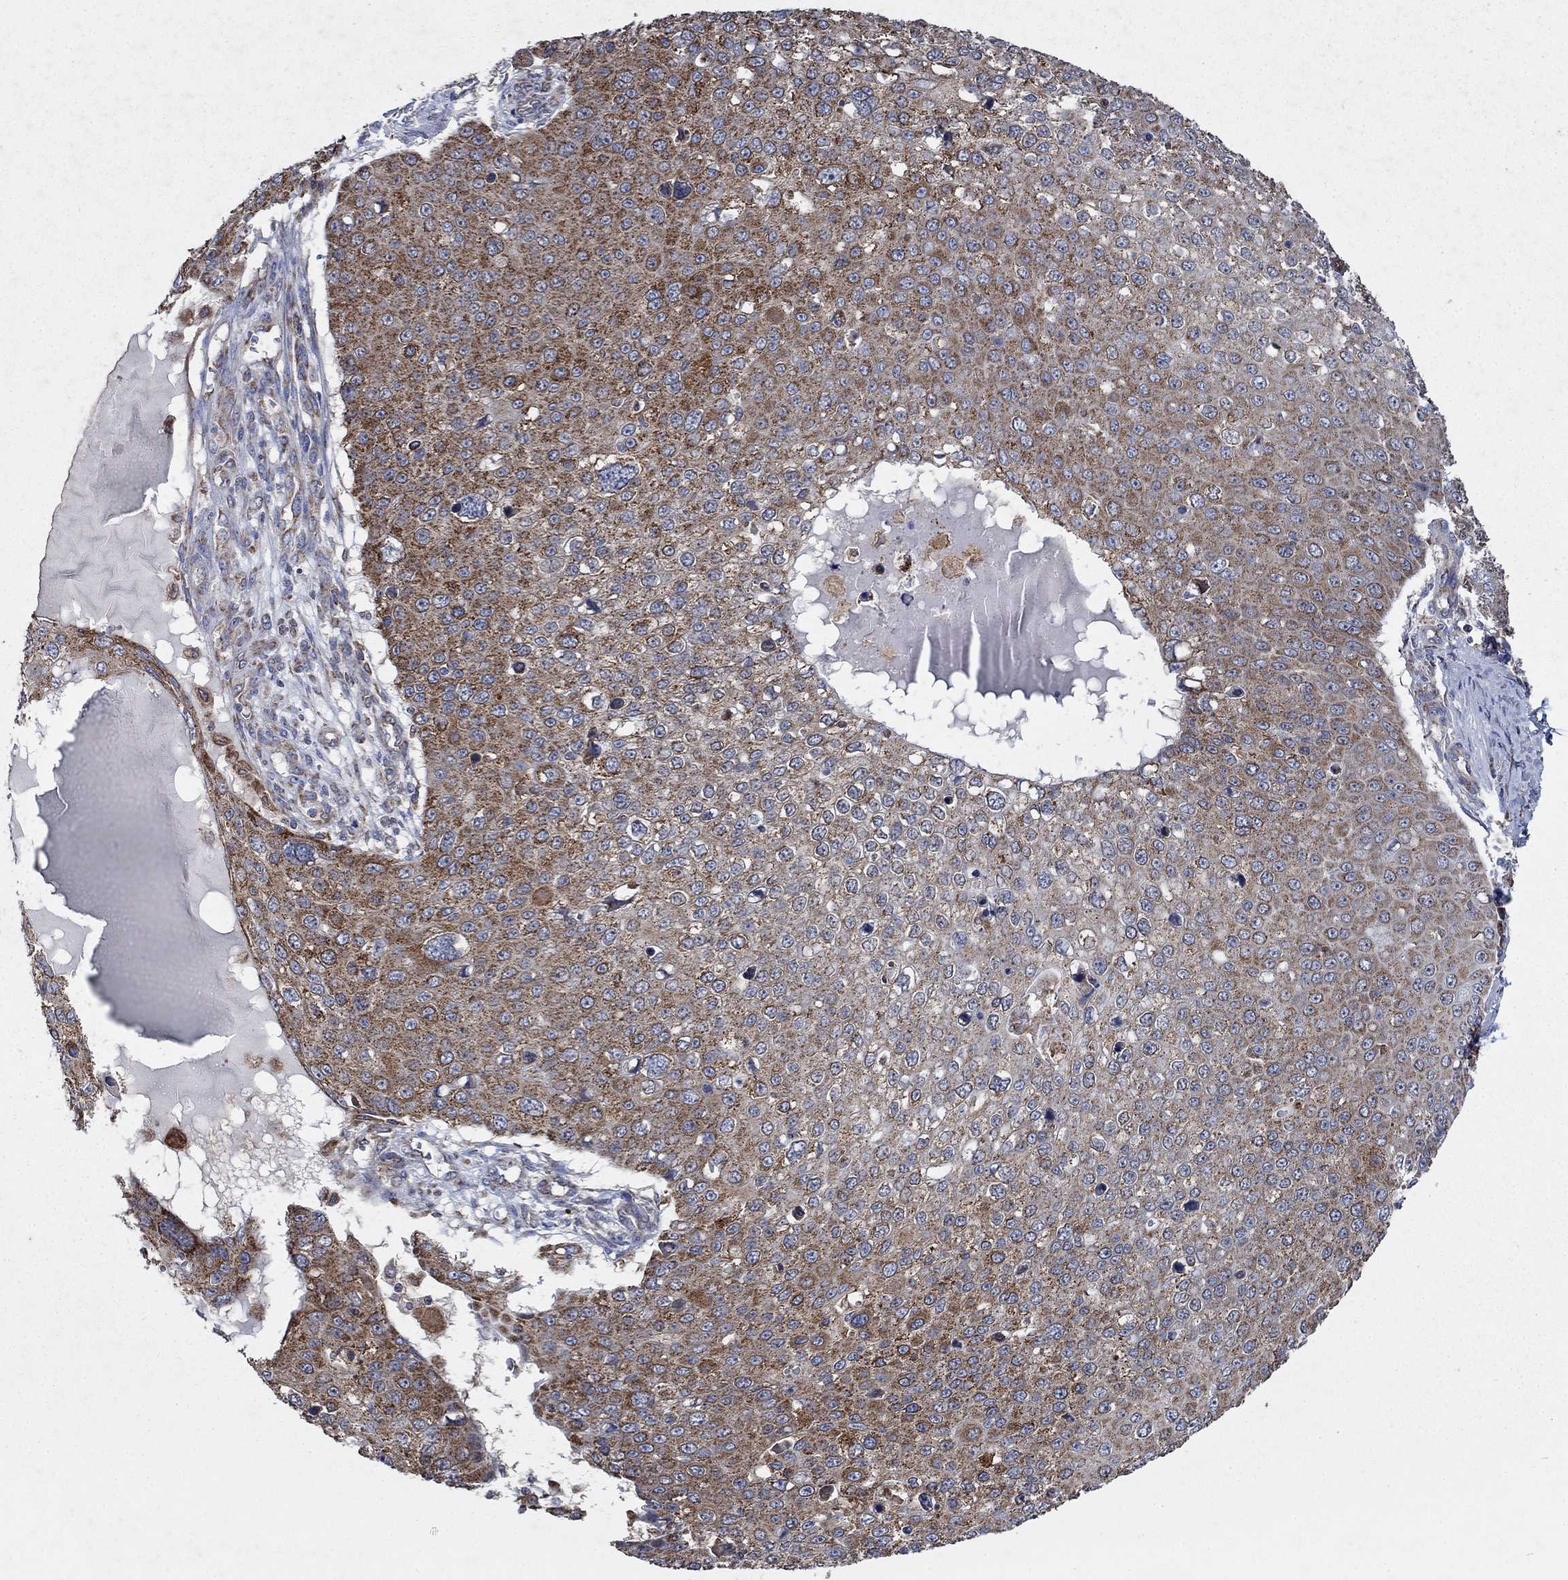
{"staining": {"intensity": "moderate", "quantity": ">75%", "location": "cytoplasmic/membranous"}, "tissue": "skin cancer", "cell_type": "Tumor cells", "image_type": "cancer", "snomed": [{"axis": "morphology", "description": "Squamous cell carcinoma, NOS"}, {"axis": "topography", "description": "Skin"}], "caption": "This image shows skin cancer stained with IHC to label a protein in brown. The cytoplasmic/membranous of tumor cells show moderate positivity for the protein. Nuclei are counter-stained blue.", "gene": "NCEH1", "patient": {"sex": "male", "age": 71}}